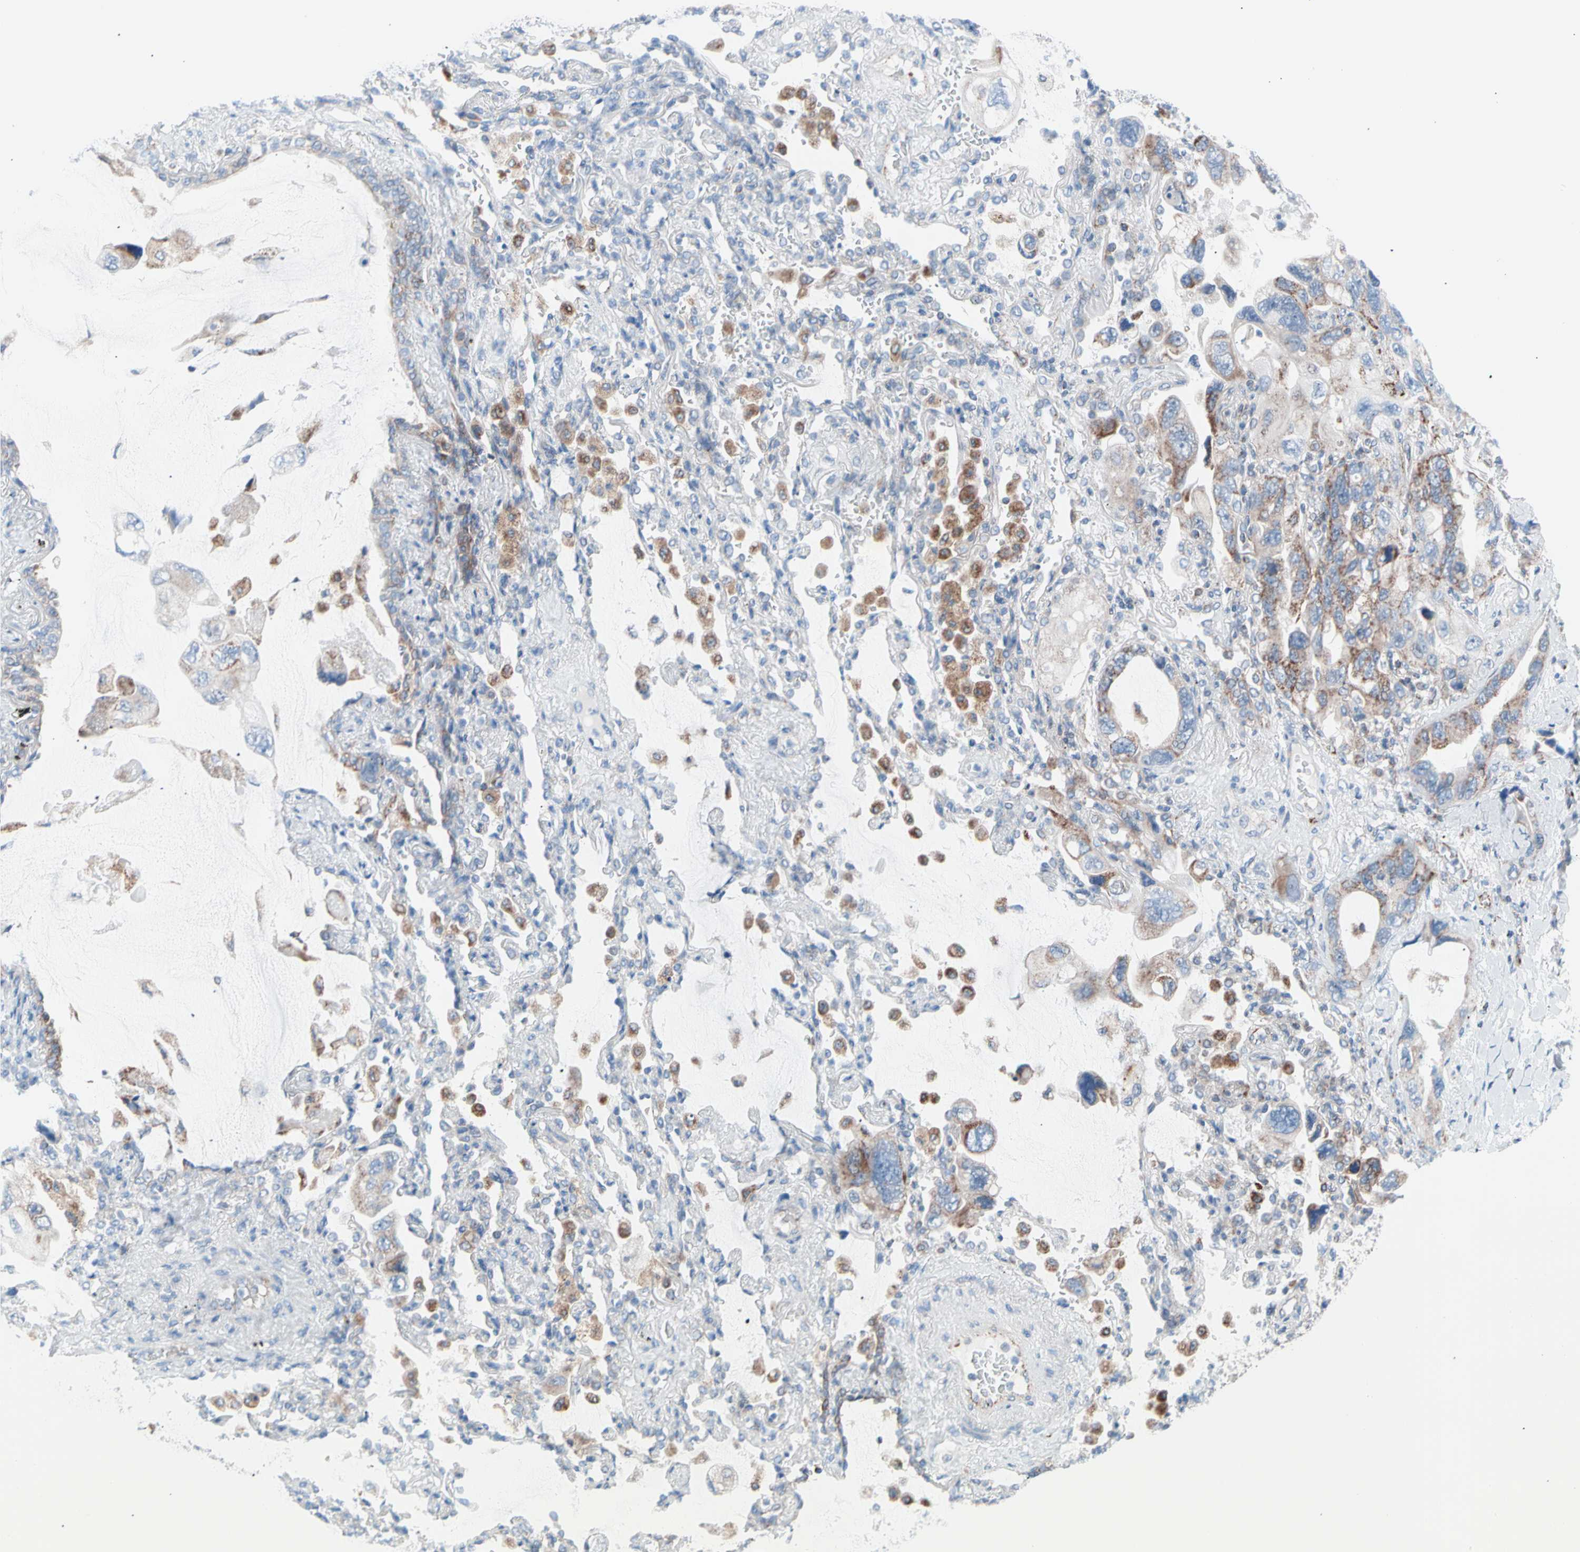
{"staining": {"intensity": "moderate", "quantity": ">75%", "location": "cytoplasmic/membranous"}, "tissue": "lung cancer", "cell_type": "Tumor cells", "image_type": "cancer", "snomed": [{"axis": "morphology", "description": "Squamous cell carcinoma, NOS"}, {"axis": "topography", "description": "Lung"}], "caption": "The image reveals staining of lung cancer (squamous cell carcinoma), revealing moderate cytoplasmic/membranous protein expression (brown color) within tumor cells.", "gene": "HK1", "patient": {"sex": "female", "age": 73}}